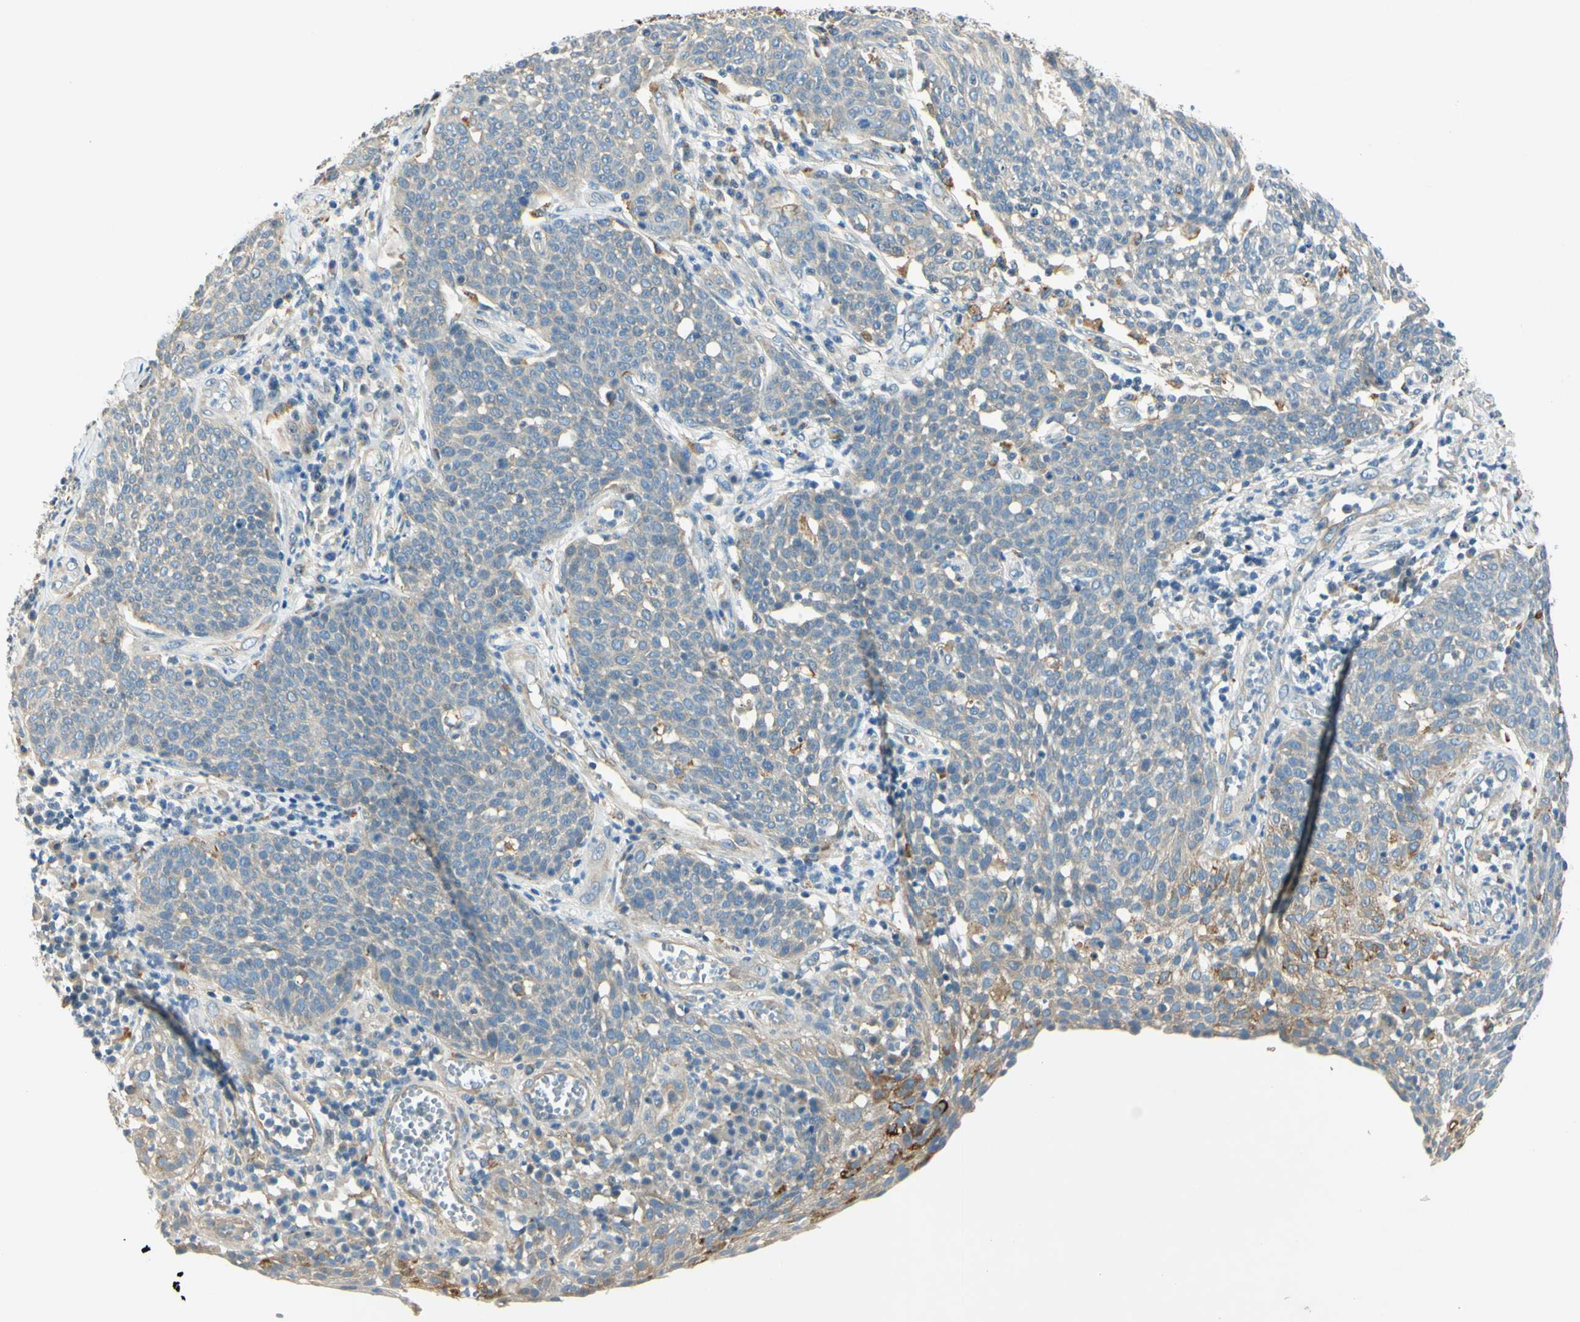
{"staining": {"intensity": "negative", "quantity": "none", "location": "none"}, "tissue": "cervical cancer", "cell_type": "Tumor cells", "image_type": "cancer", "snomed": [{"axis": "morphology", "description": "Squamous cell carcinoma, NOS"}, {"axis": "topography", "description": "Cervix"}], "caption": "High power microscopy histopathology image of an immunohistochemistry (IHC) photomicrograph of cervical cancer (squamous cell carcinoma), revealing no significant staining in tumor cells.", "gene": "LAMA3", "patient": {"sex": "female", "age": 34}}